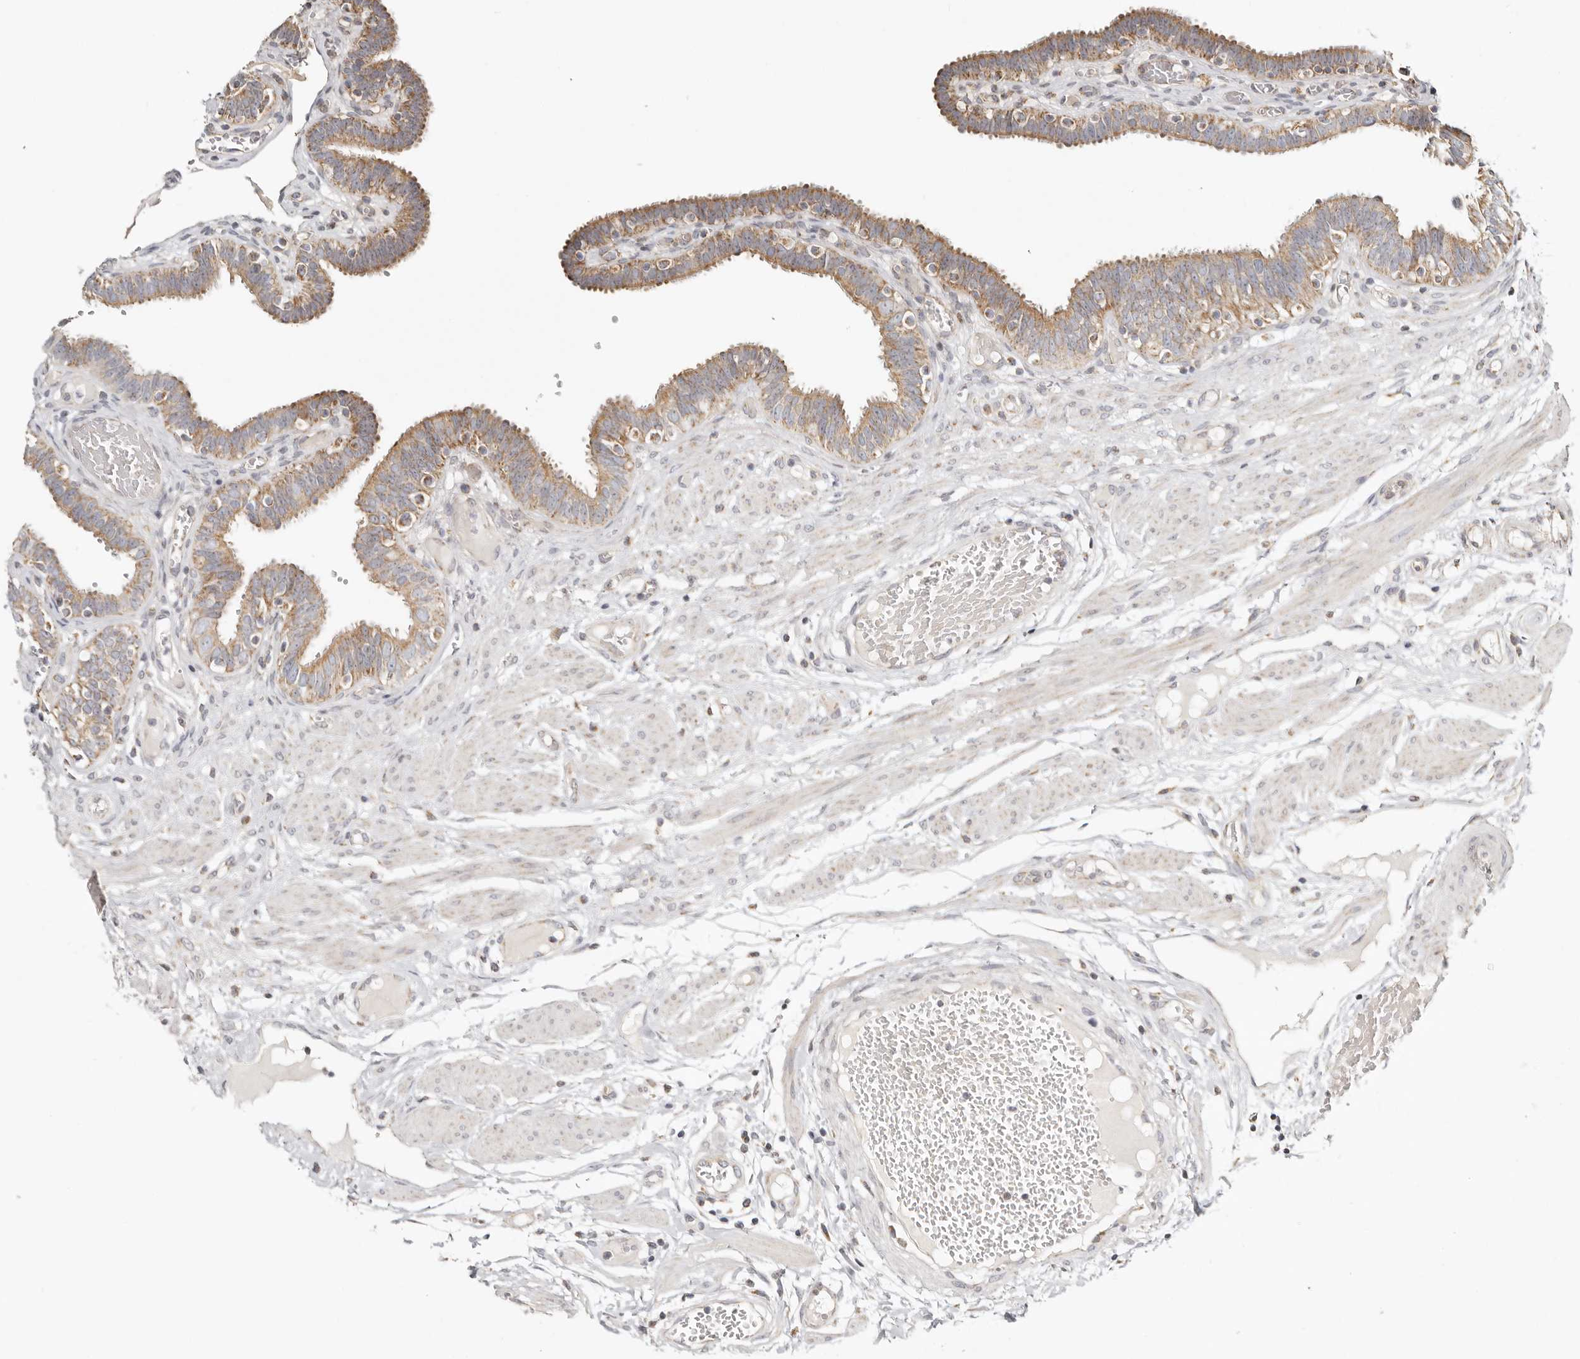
{"staining": {"intensity": "moderate", "quantity": ">75%", "location": "cytoplasmic/membranous"}, "tissue": "fallopian tube", "cell_type": "Glandular cells", "image_type": "normal", "snomed": [{"axis": "morphology", "description": "Normal tissue, NOS"}, {"axis": "topography", "description": "Fallopian tube"}, {"axis": "topography", "description": "Placenta"}], "caption": "The image shows staining of benign fallopian tube, revealing moderate cytoplasmic/membranous protein staining (brown color) within glandular cells.", "gene": "KDF1", "patient": {"sex": "female", "age": 32}}